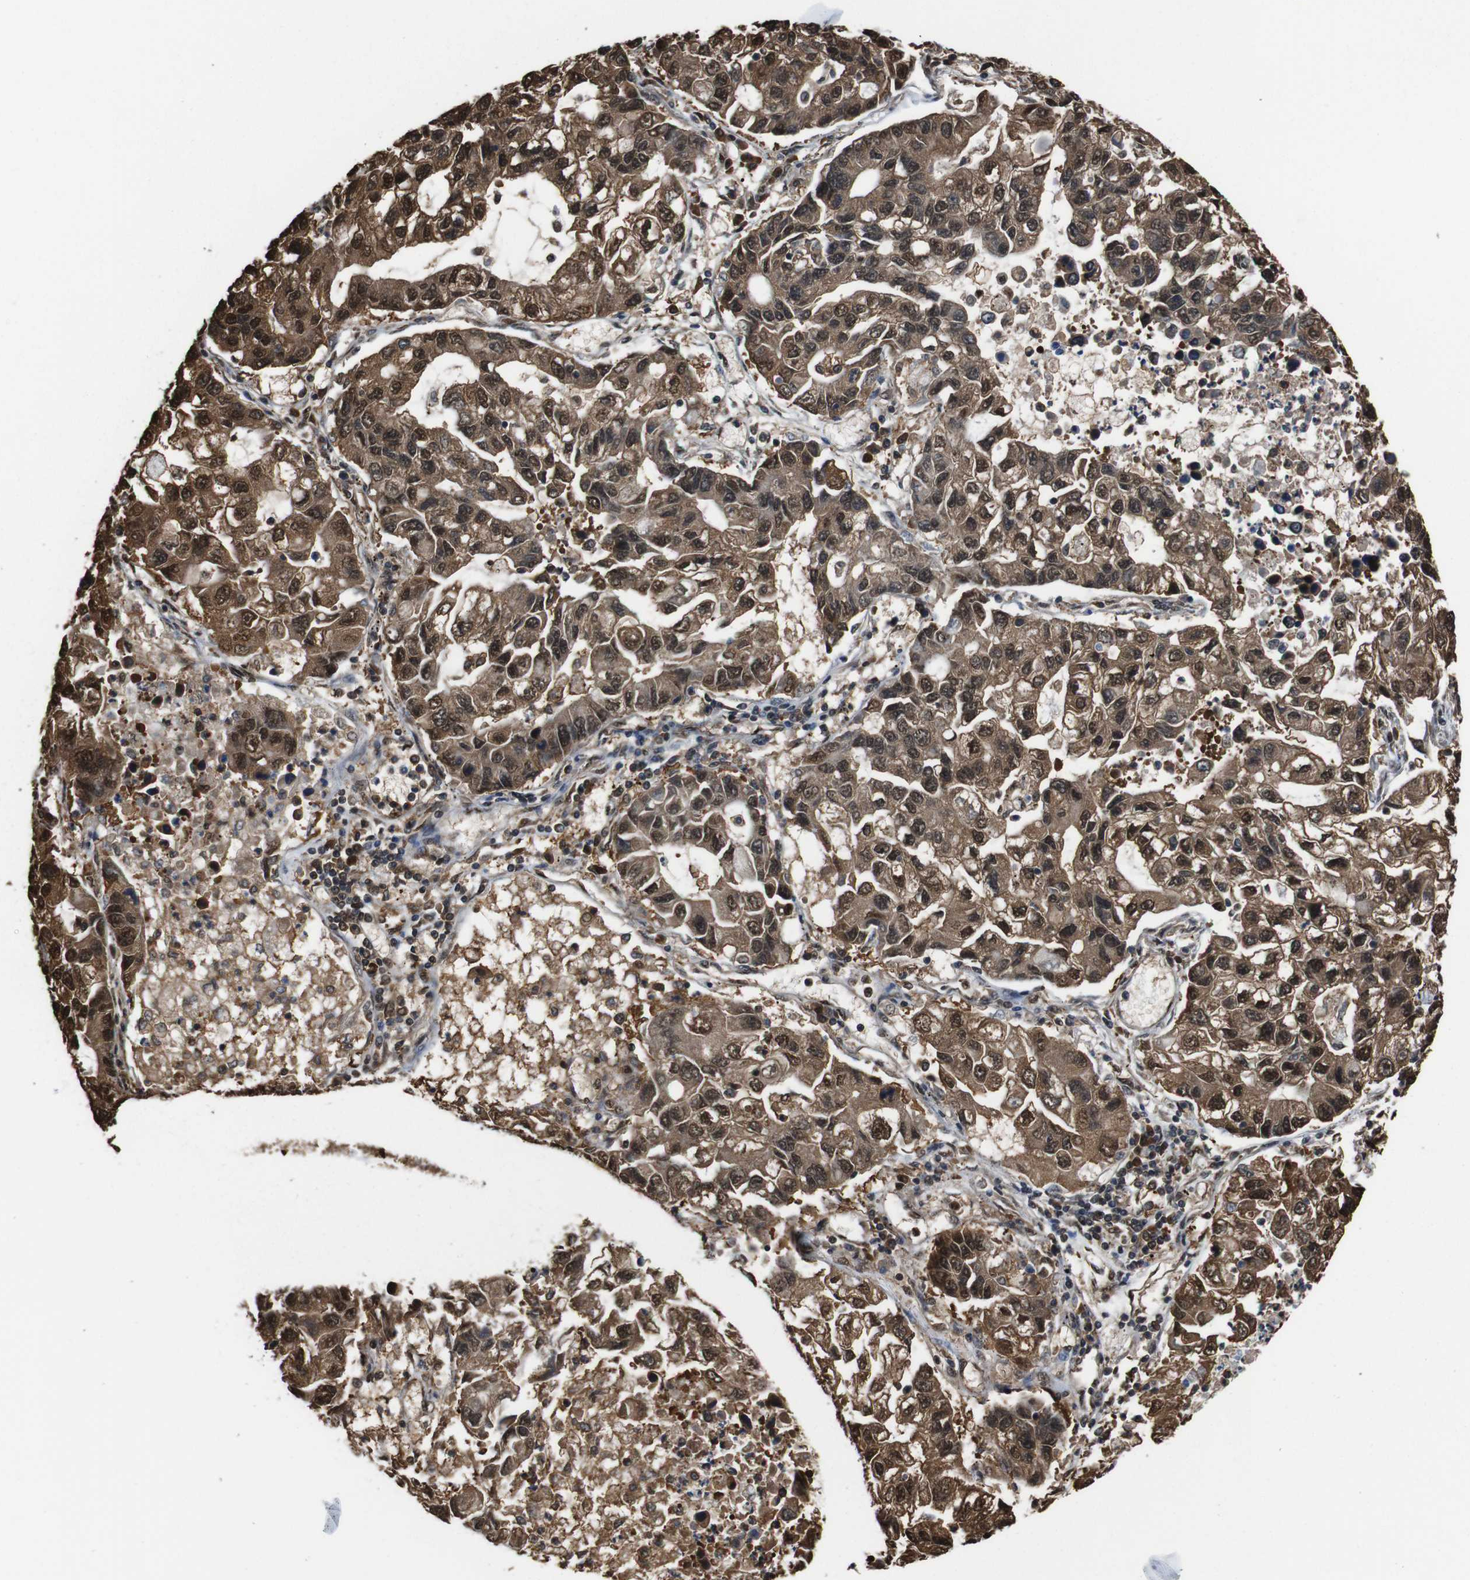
{"staining": {"intensity": "moderate", "quantity": ">75%", "location": "cytoplasmic/membranous,nuclear"}, "tissue": "lung cancer", "cell_type": "Tumor cells", "image_type": "cancer", "snomed": [{"axis": "morphology", "description": "Adenocarcinoma, NOS"}, {"axis": "topography", "description": "Lung"}], "caption": "IHC staining of adenocarcinoma (lung), which displays medium levels of moderate cytoplasmic/membranous and nuclear expression in approximately >75% of tumor cells indicating moderate cytoplasmic/membranous and nuclear protein positivity. The staining was performed using DAB (3,3'-diaminobenzidine) (brown) for protein detection and nuclei were counterstained in hematoxylin (blue).", "gene": "VCP", "patient": {"sex": "female", "age": 51}}